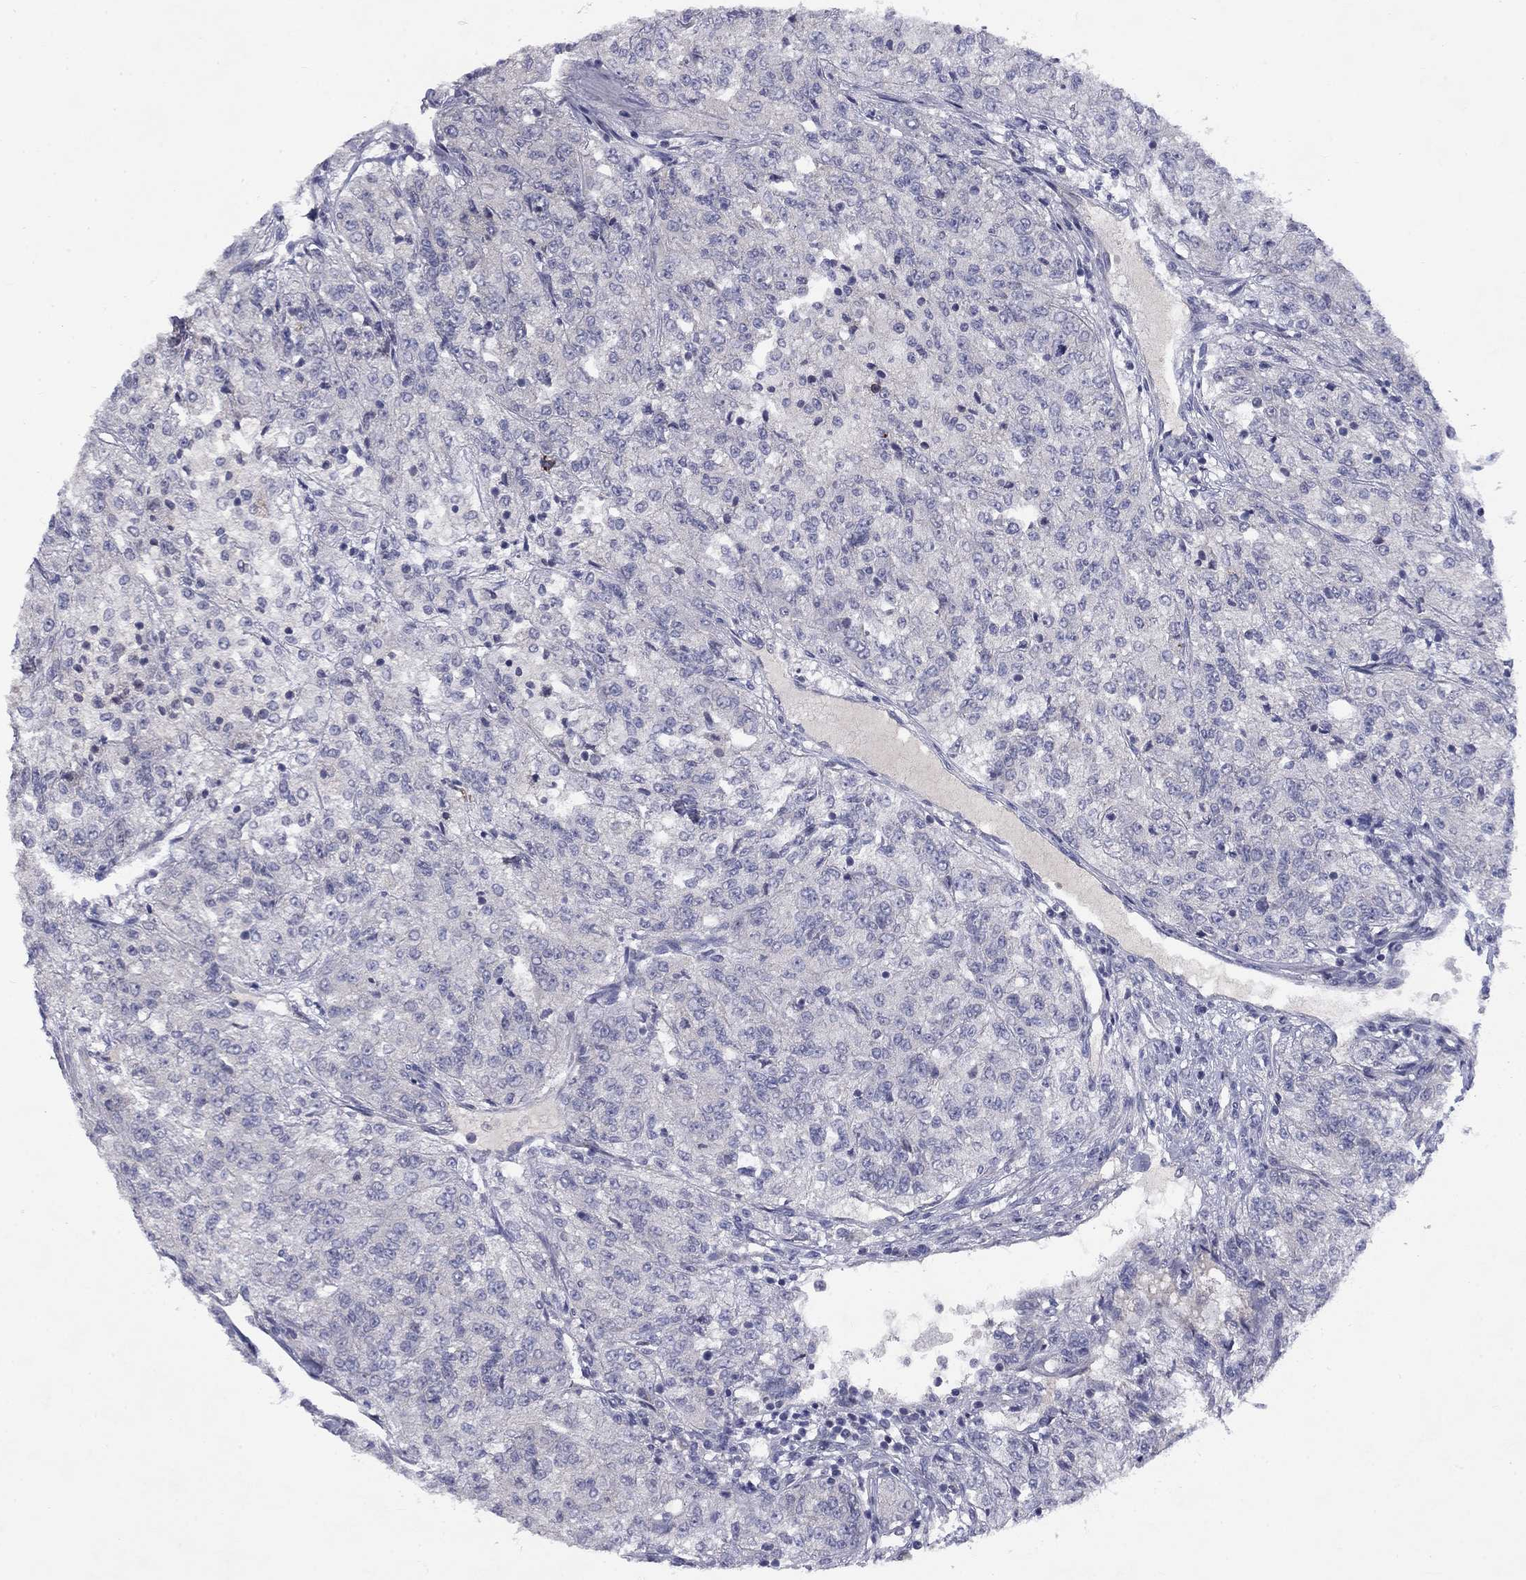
{"staining": {"intensity": "negative", "quantity": "none", "location": "none"}, "tissue": "renal cancer", "cell_type": "Tumor cells", "image_type": "cancer", "snomed": [{"axis": "morphology", "description": "Adenocarcinoma, NOS"}, {"axis": "topography", "description": "Kidney"}], "caption": "Renal adenocarcinoma was stained to show a protein in brown. There is no significant expression in tumor cells. (Stains: DAB (3,3'-diaminobenzidine) IHC with hematoxylin counter stain, Microscopy: brightfield microscopy at high magnification).", "gene": "CACNA1A", "patient": {"sex": "female", "age": 63}}